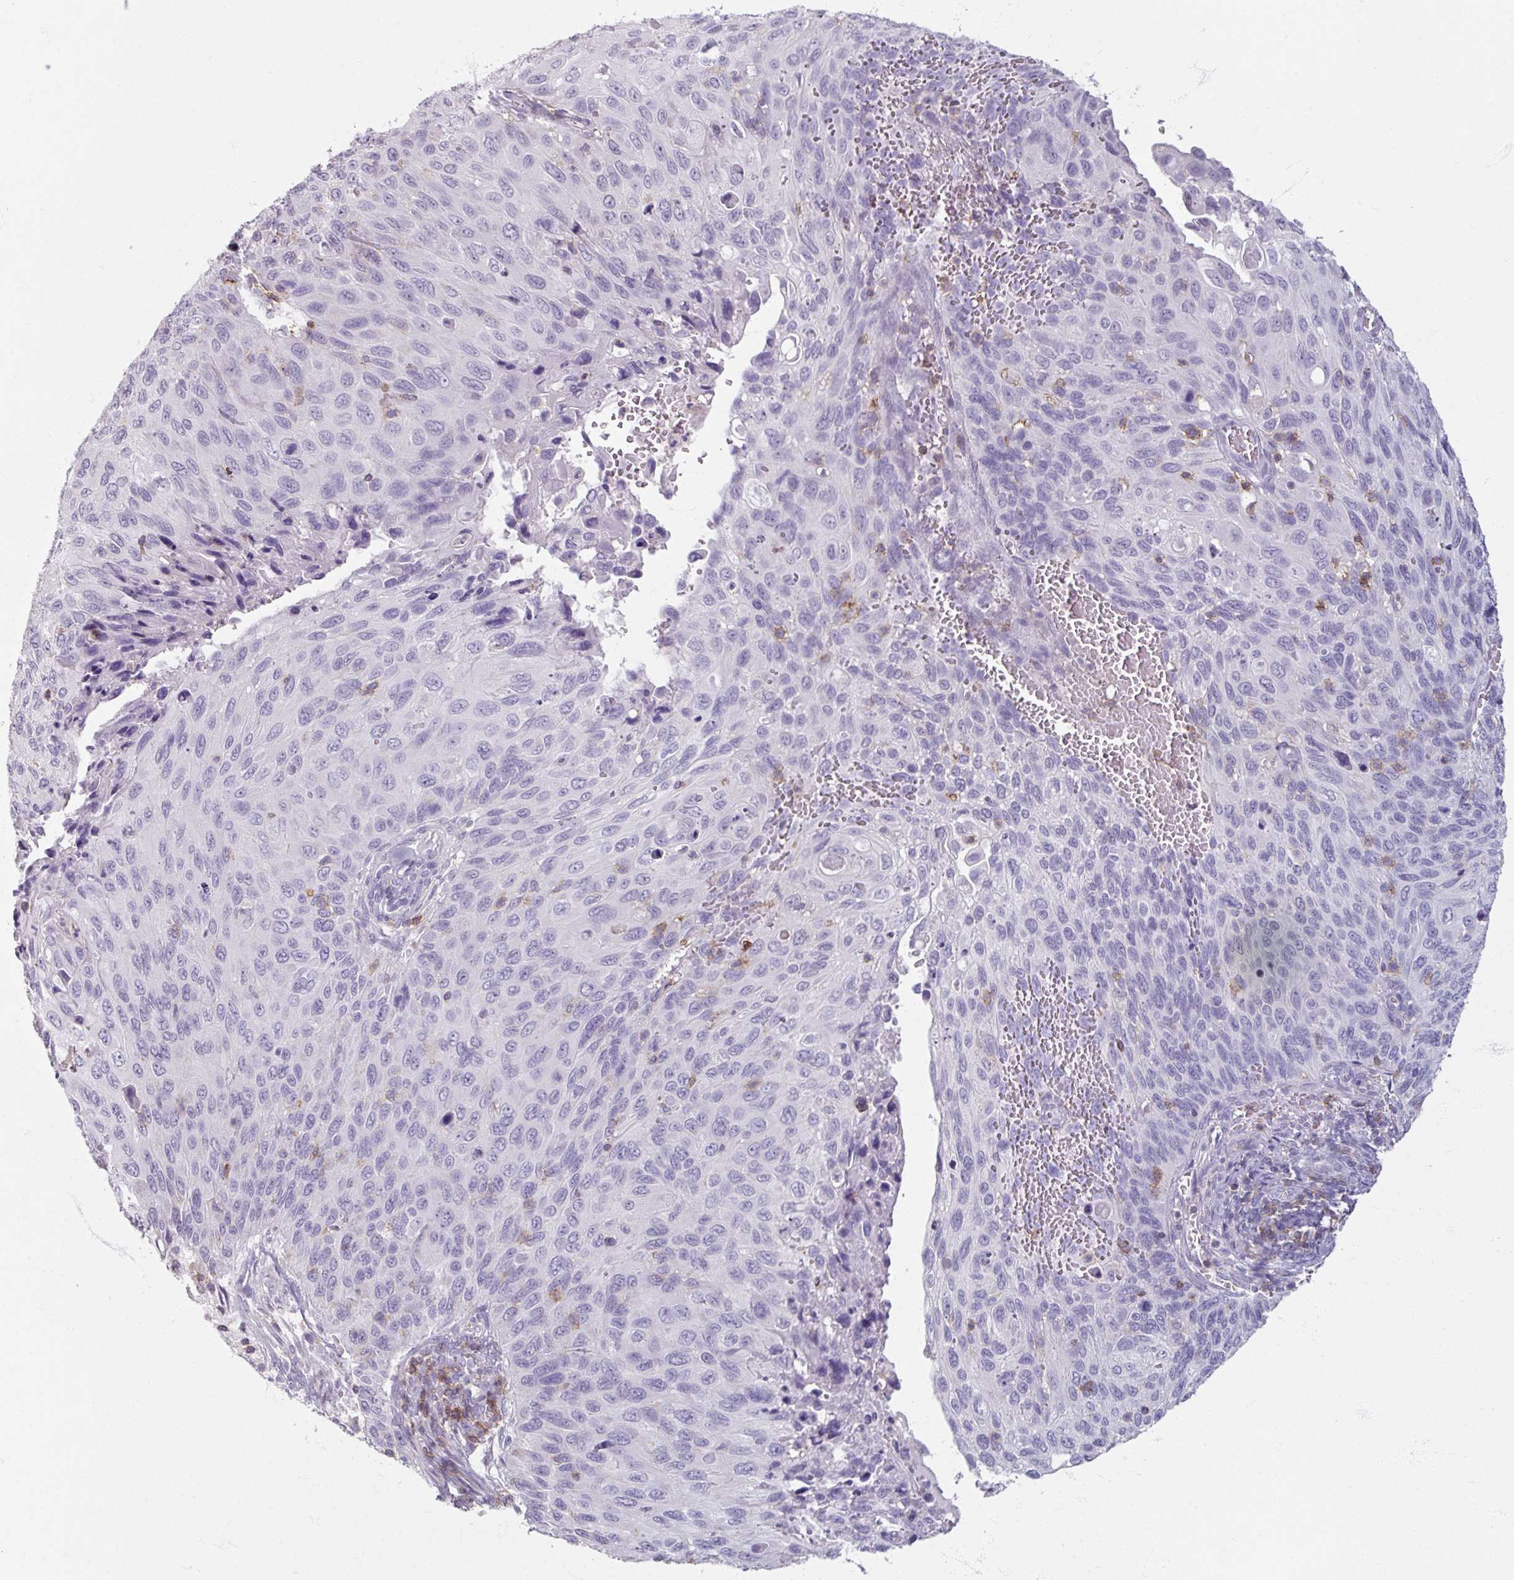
{"staining": {"intensity": "negative", "quantity": "none", "location": "none"}, "tissue": "cervical cancer", "cell_type": "Tumor cells", "image_type": "cancer", "snomed": [{"axis": "morphology", "description": "Squamous cell carcinoma, NOS"}, {"axis": "topography", "description": "Cervix"}], "caption": "Human cervical cancer stained for a protein using IHC exhibits no staining in tumor cells.", "gene": "PTPRC", "patient": {"sex": "female", "age": 70}}